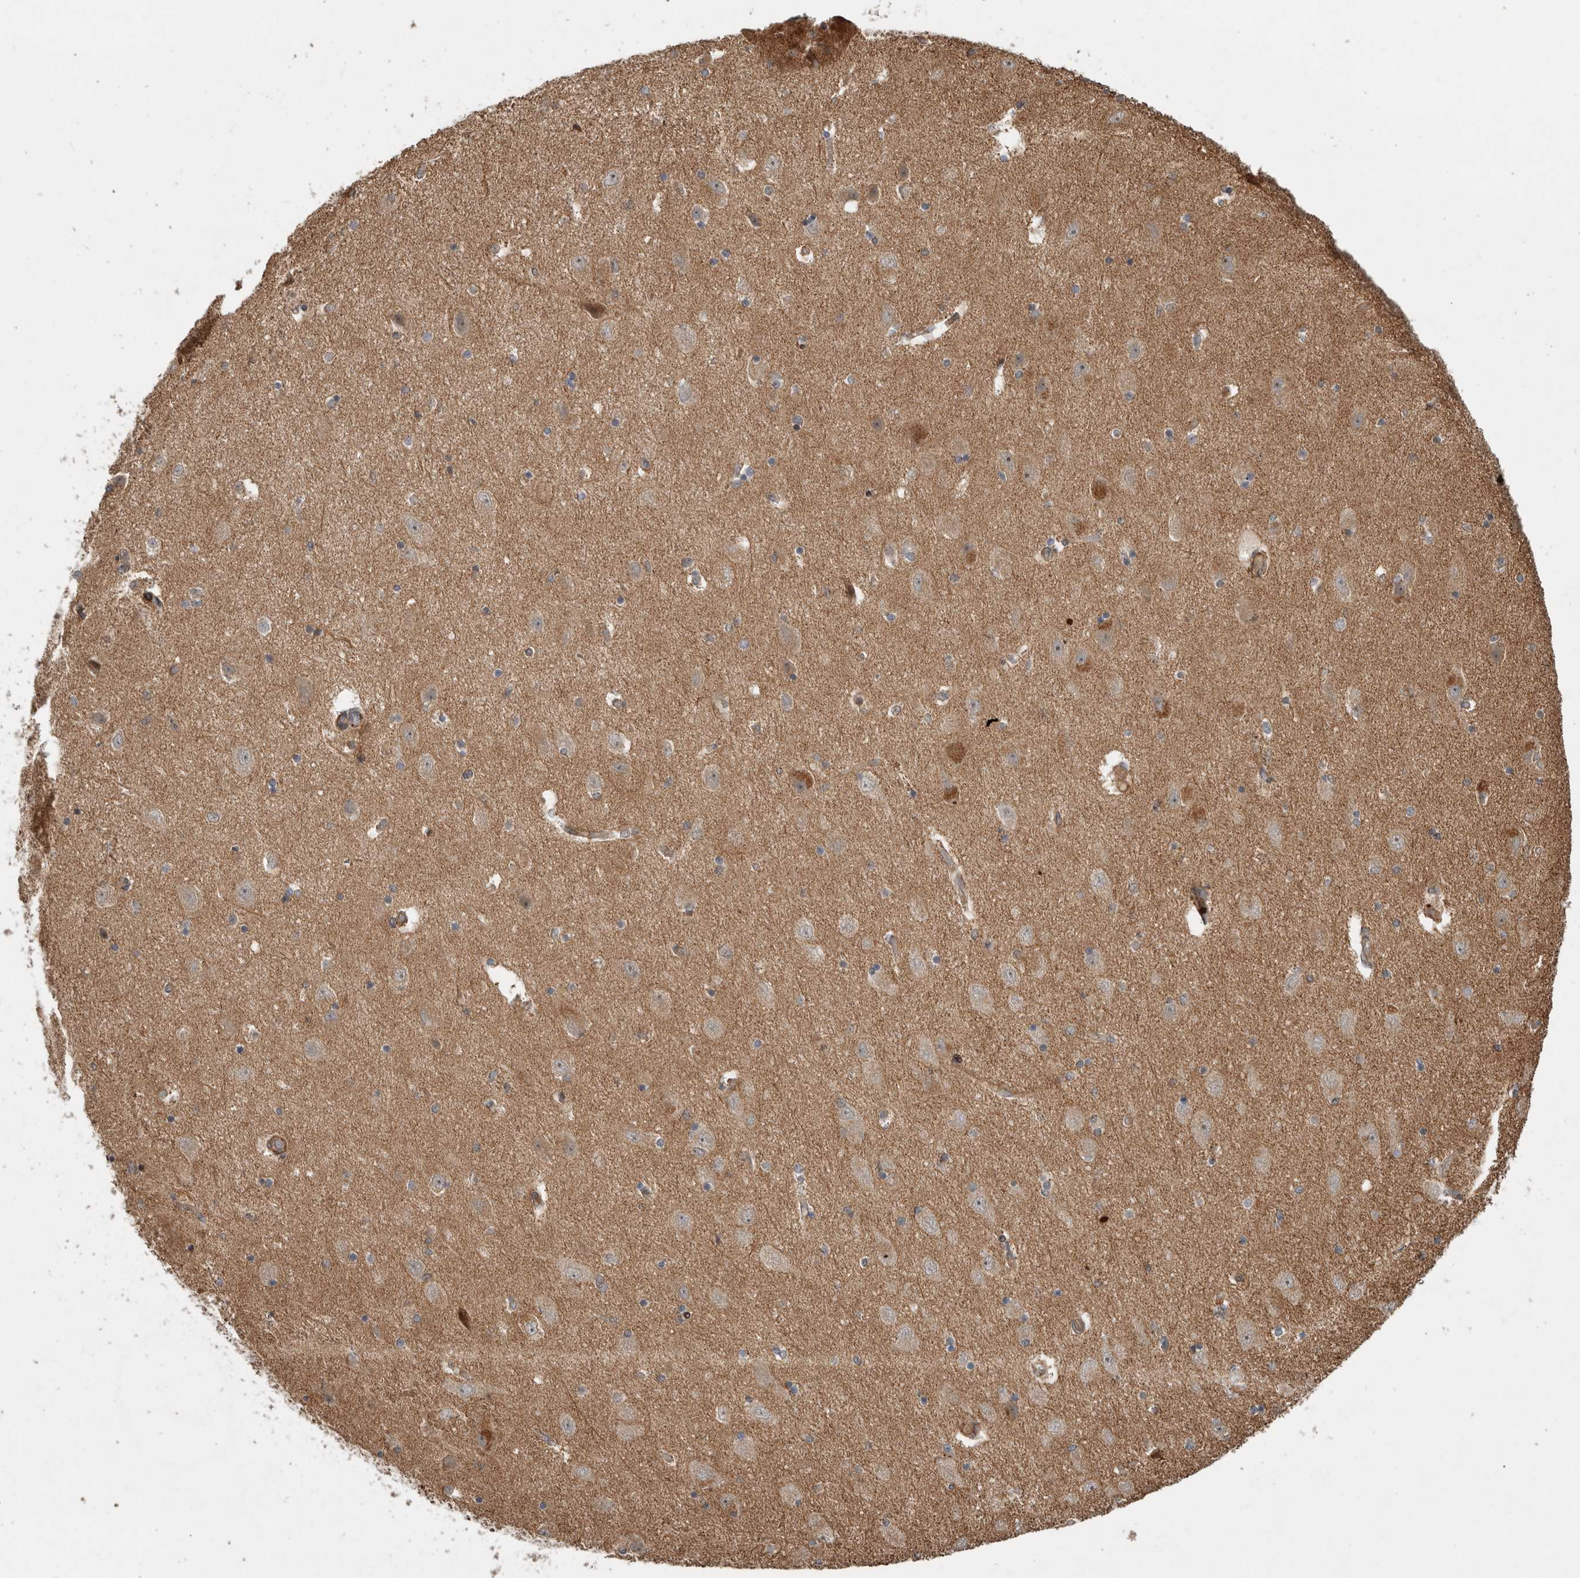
{"staining": {"intensity": "weak", "quantity": "25%-75%", "location": "cytoplasmic/membranous"}, "tissue": "hippocampus", "cell_type": "Glial cells", "image_type": "normal", "snomed": [{"axis": "morphology", "description": "Normal tissue, NOS"}, {"axis": "topography", "description": "Hippocampus"}], "caption": "Hippocampus stained with immunohistochemistry (IHC) exhibits weak cytoplasmic/membranous positivity in about 25%-75% of glial cells. (DAB (3,3'-diaminobenzidine) IHC with brightfield microscopy, high magnification).", "gene": "INSRR", "patient": {"sex": "female", "age": 54}}